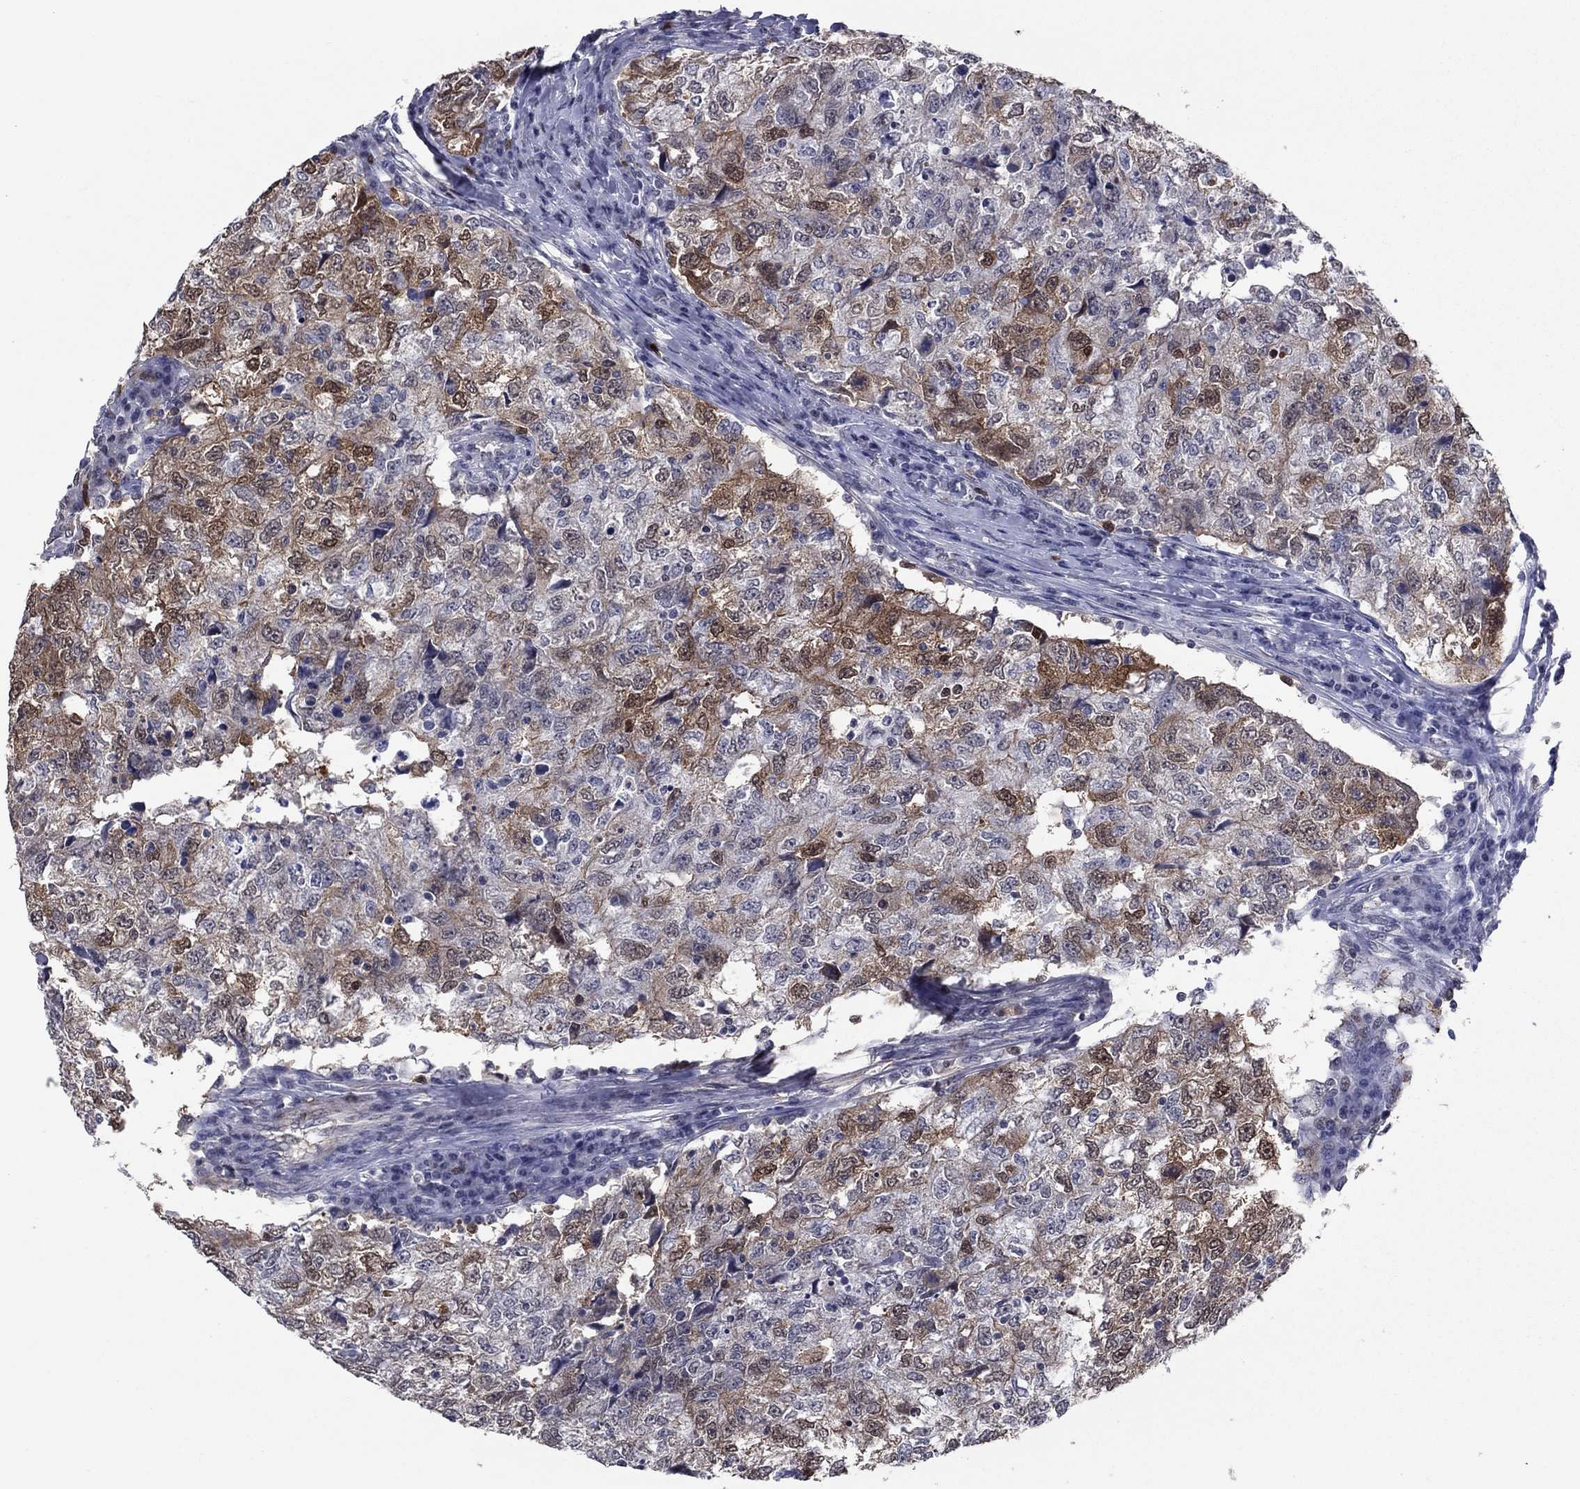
{"staining": {"intensity": "moderate", "quantity": "25%-75%", "location": "cytoplasmic/membranous,nuclear"}, "tissue": "breast cancer", "cell_type": "Tumor cells", "image_type": "cancer", "snomed": [{"axis": "morphology", "description": "Duct carcinoma"}, {"axis": "topography", "description": "Breast"}], "caption": "Breast cancer was stained to show a protein in brown. There is medium levels of moderate cytoplasmic/membranous and nuclear positivity in approximately 25%-75% of tumor cells.", "gene": "TYMS", "patient": {"sex": "female", "age": 30}}